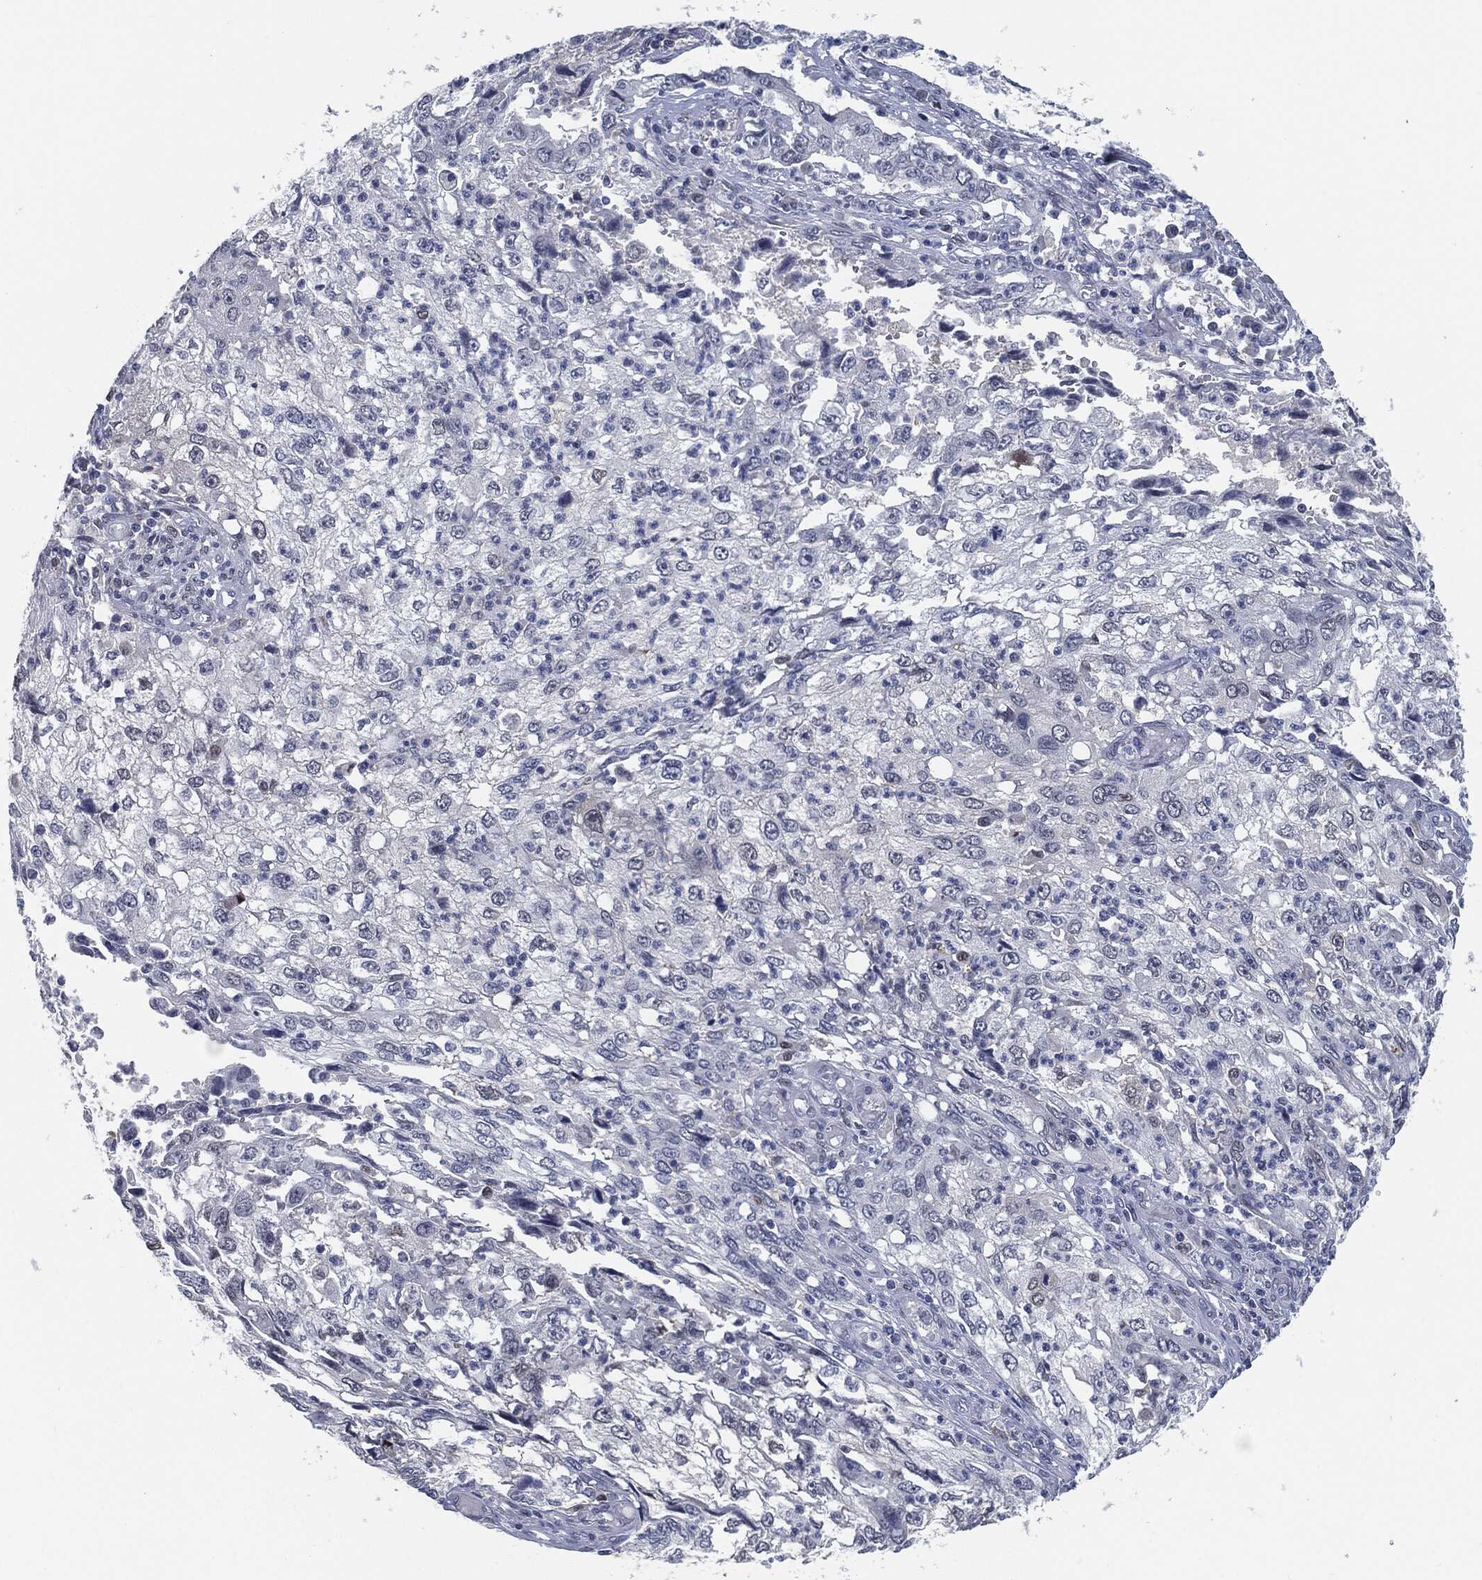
{"staining": {"intensity": "negative", "quantity": "none", "location": "none"}, "tissue": "cervical cancer", "cell_type": "Tumor cells", "image_type": "cancer", "snomed": [{"axis": "morphology", "description": "Squamous cell carcinoma, NOS"}, {"axis": "topography", "description": "Cervix"}], "caption": "An image of cervical squamous cell carcinoma stained for a protein exhibits no brown staining in tumor cells. (Brightfield microscopy of DAB (3,3'-diaminobenzidine) immunohistochemistry at high magnification).", "gene": "PROM1", "patient": {"sex": "female", "age": 36}}